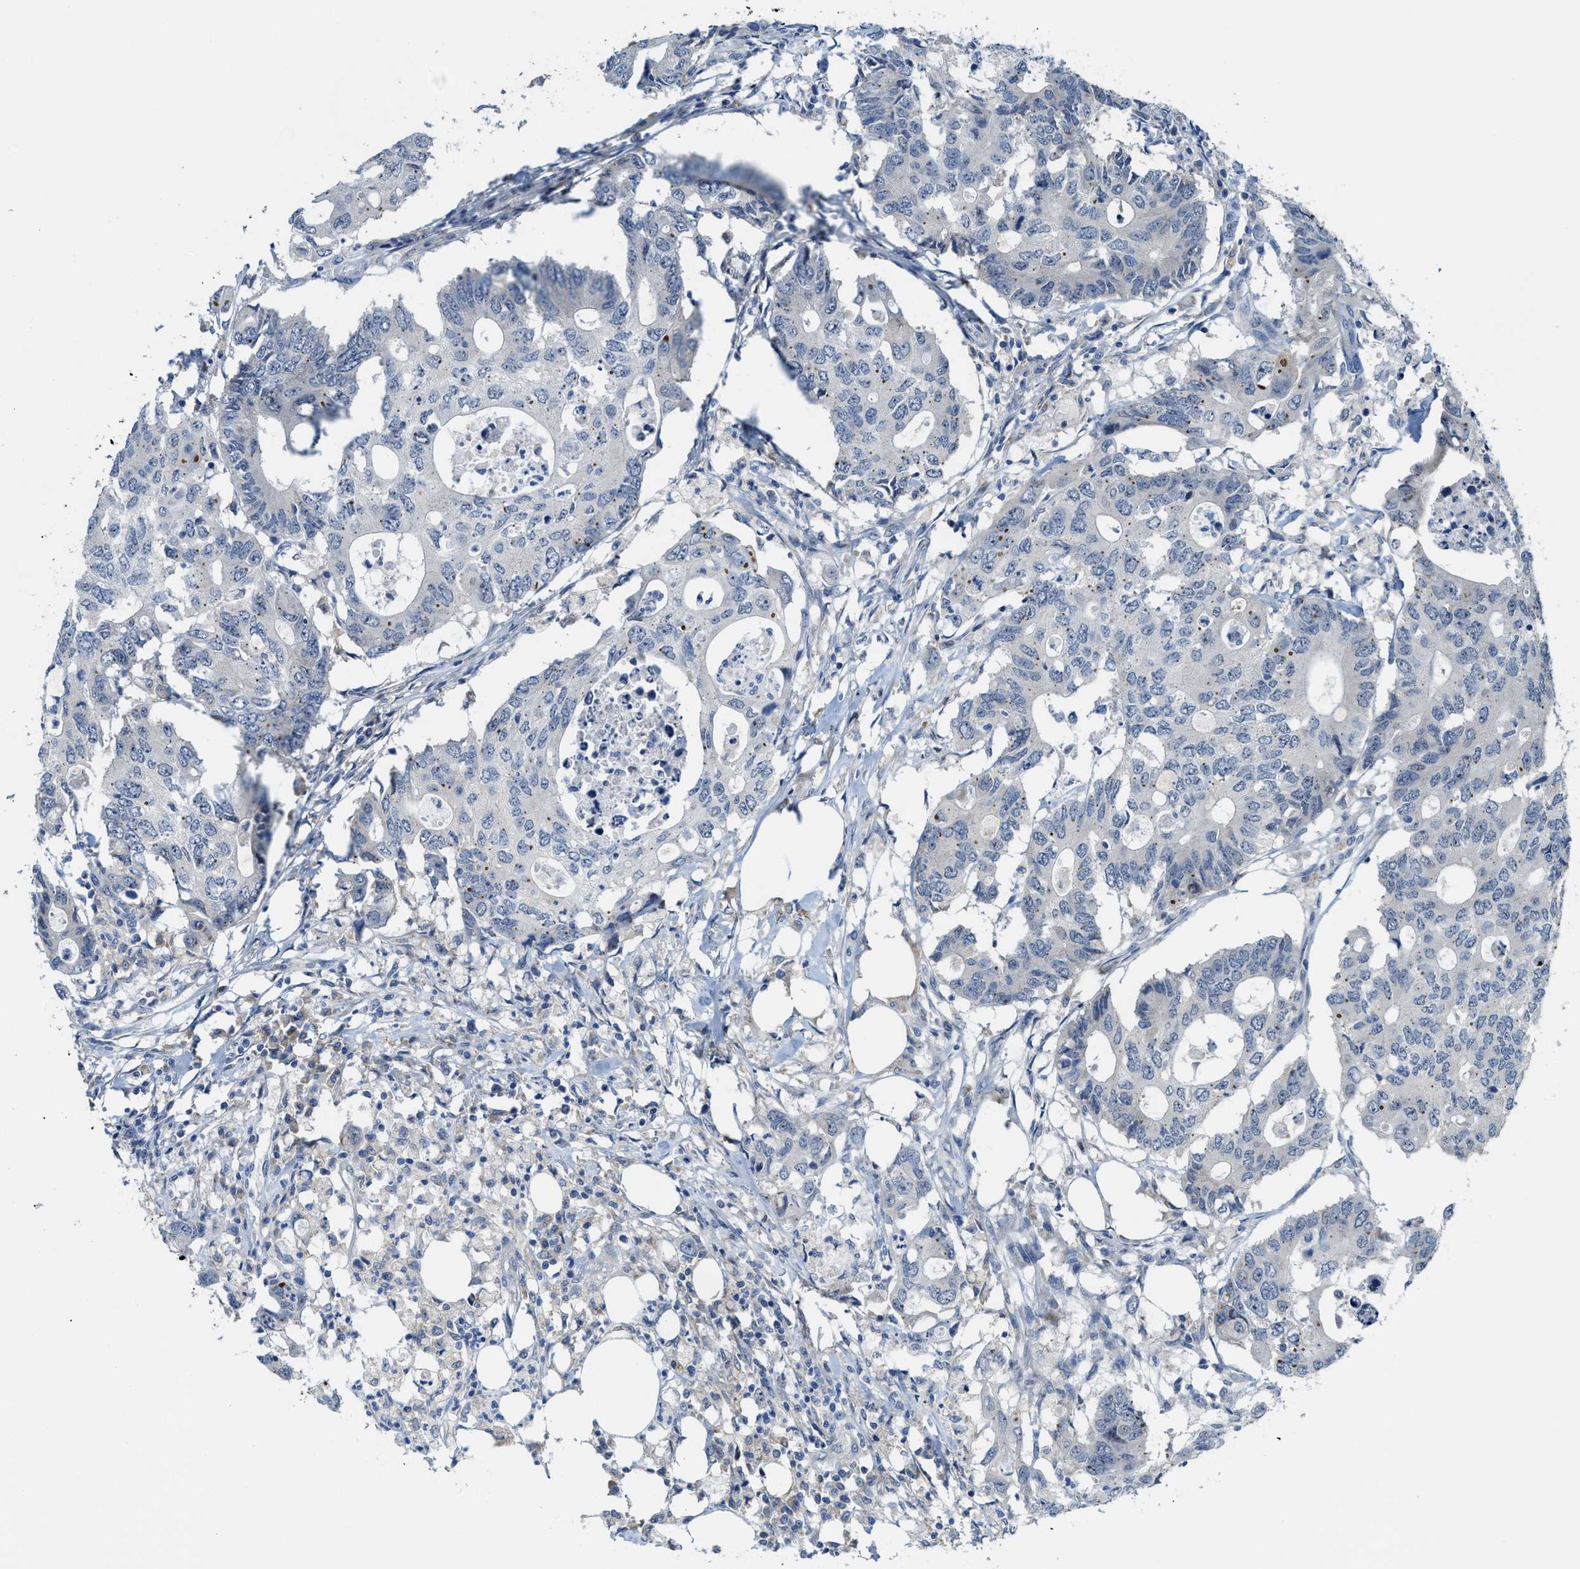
{"staining": {"intensity": "negative", "quantity": "none", "location": "none"}, "tissue": "colorectal cancer", "cell_type": "Tumor cells", "image_type": "cancer", "snomed": [{"axis": "morphology", "description": "Adenocarcinoma, NOS"}, {"axis": "topography", "description": "Colon"}], "caption": "This is an IHC micrograph of colorectal cancer (adenocarcinoma). There is no staining in tumor cells.", "gene": "ZNF783", "patient": {"sex": "male", "age": 71}}